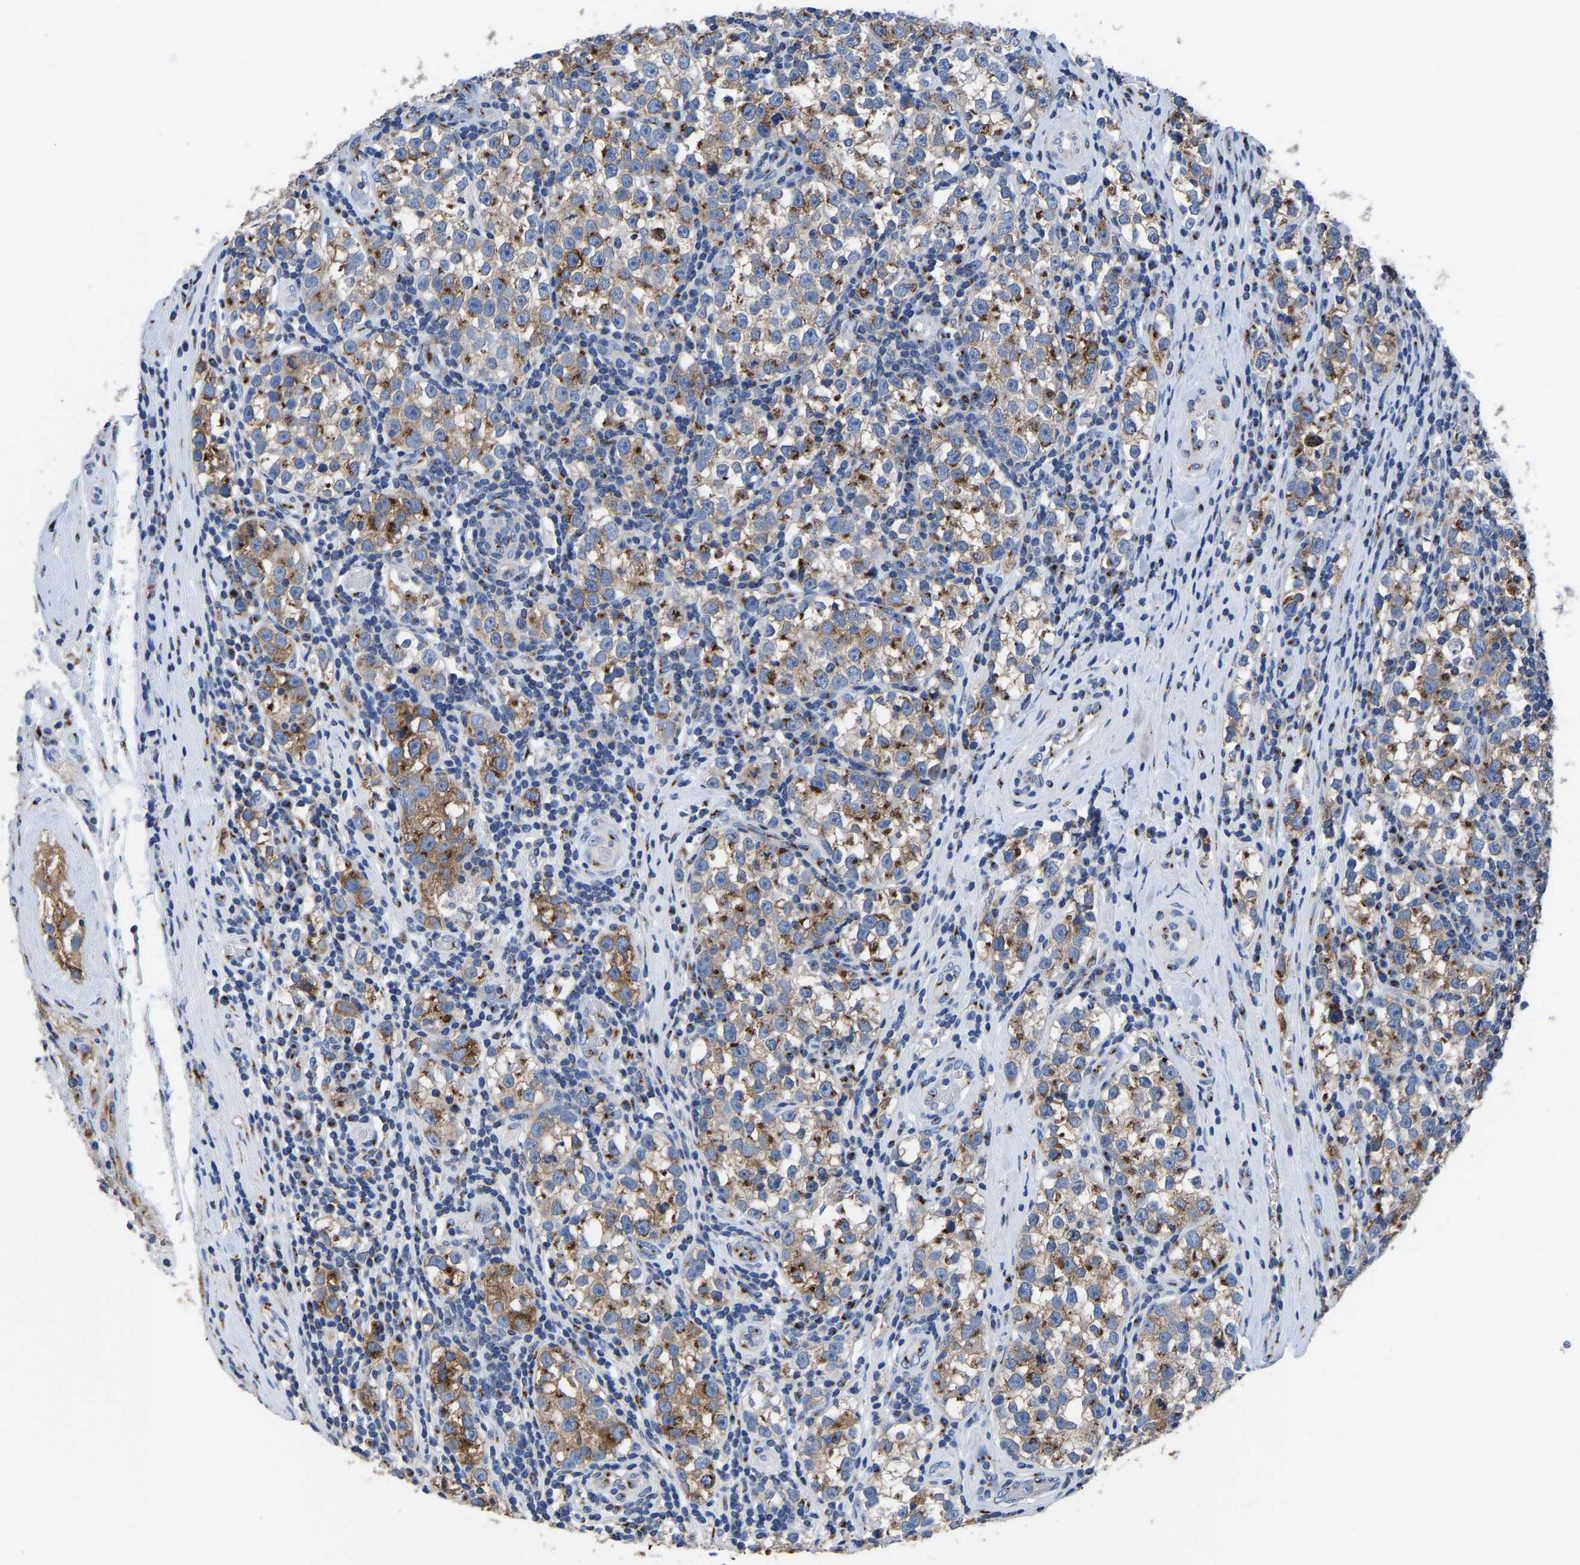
{"staining": {"intensity": "moderate", "quantity": ">75%", "location": "cytoplasmic/membranous"}, "tissue": "testis cancer", "cell_type": "Tumor cells", "image_type": "cancer", "snomed": [{"axis": "morphology", "description": "Normal tissue, NOS"}, {"axis": "morphology", "description": "Seminoma, NOS"}, {"axis": "topography", "description": "Testis"}], "caption": "Protein analysis of seminoma (testis) tissue displays moderate cytoplasmic/membranous expression in about >75% of tumor cells. The protein is stained brown, and the nuclei are stained in blue (DAB IHC with brightfield microscopy, high magnification).", "gene": "TMEM87A", "patient": {"sex": "male", "age": 43}}